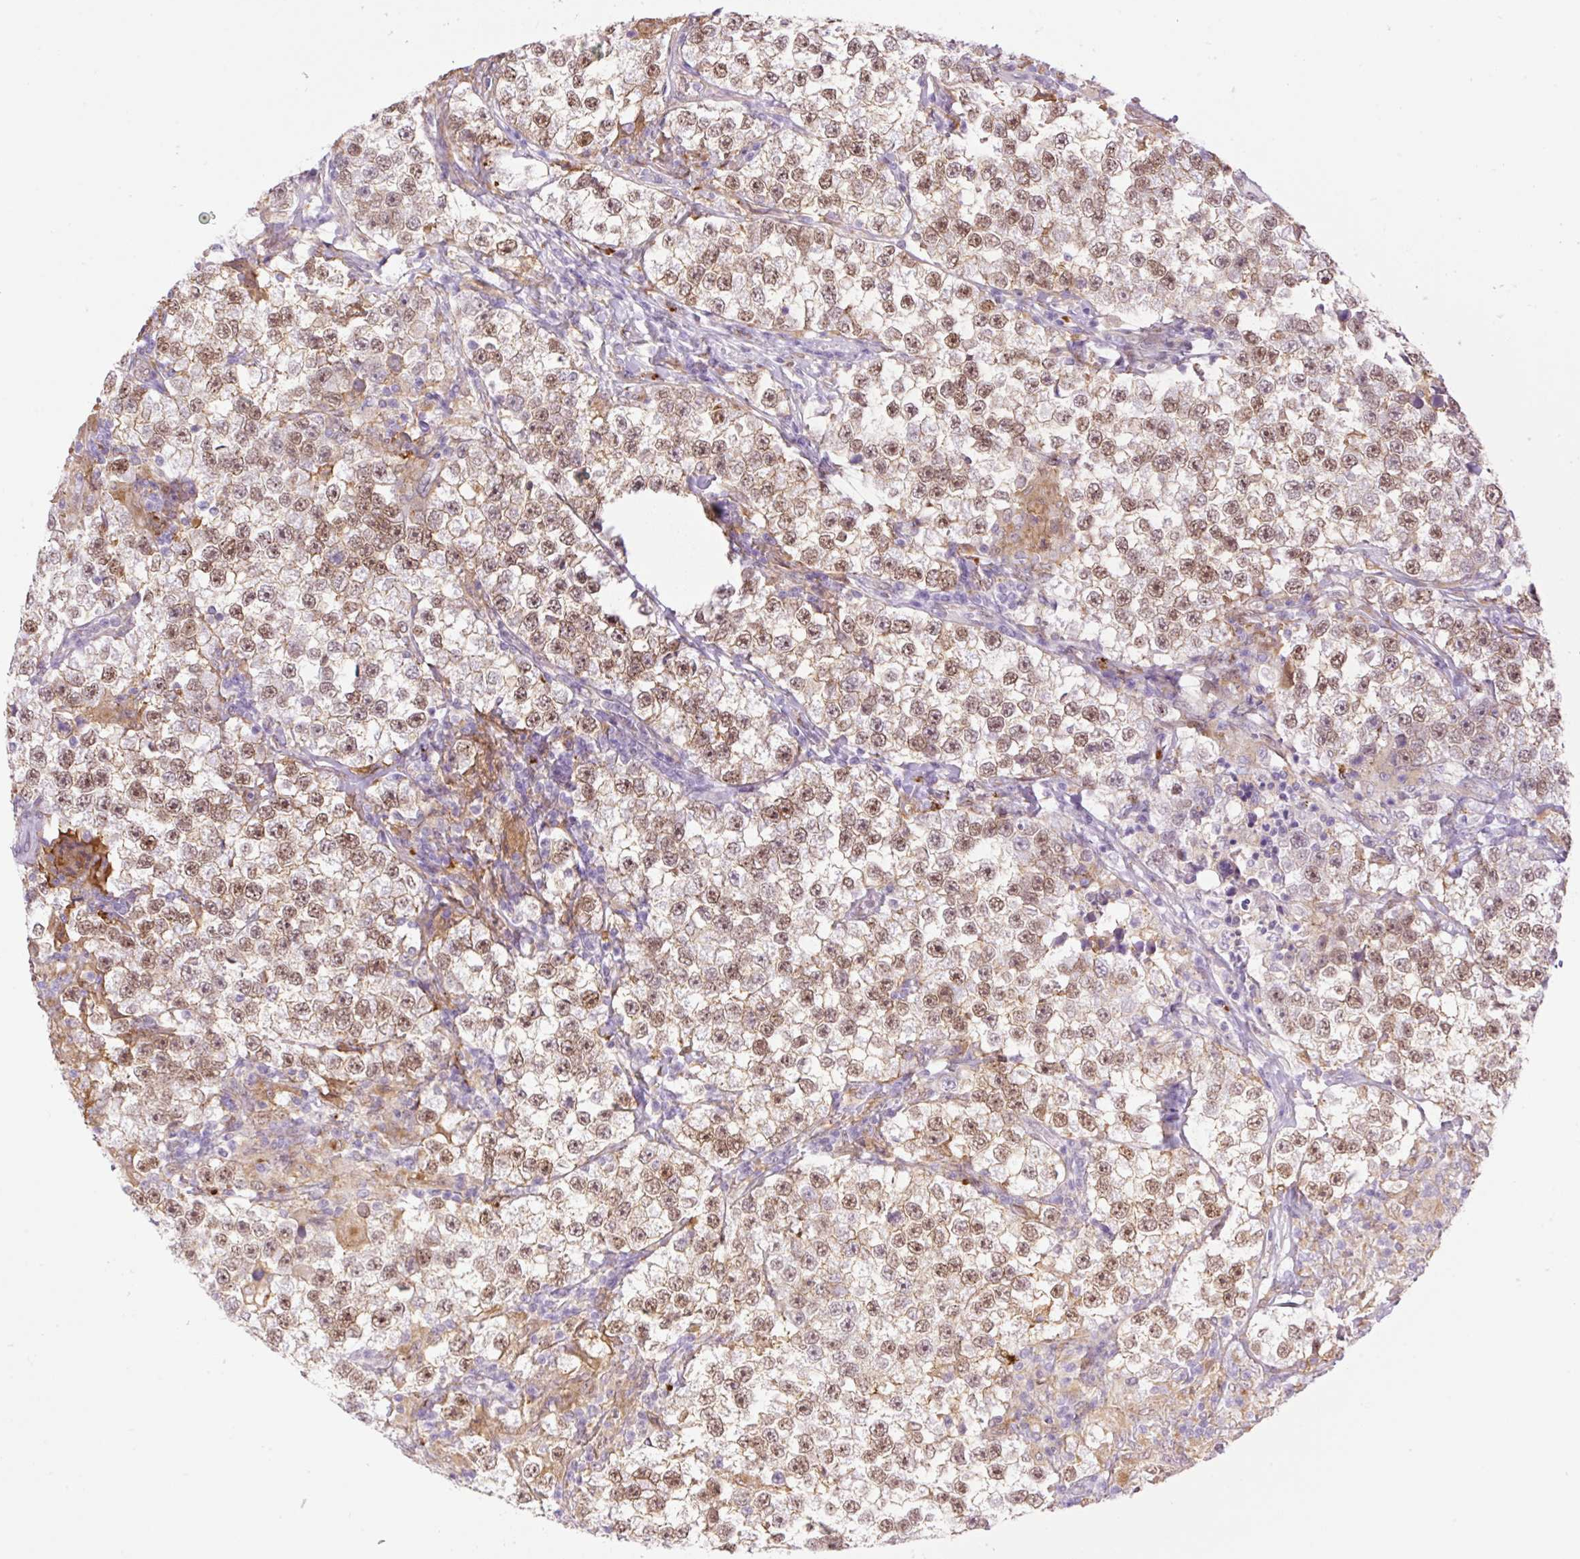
{"staining": {"intensity": "moderate", "quantity": ">75%", "location": "nuclear"}, "tissue": "testis cancer", "cell_type": "Tumor cells", "image_type": "cancer", "snomed": [{"axis": "morphology", "description": "Seminoma, NOS"}, {"axis": "topography", "description": "Testis"}], "caption": "Seminoma (testis) tissue reveals moderate nuclear positivity in approximately >75% of tumor cells", "gene": "PALM3", "patient": {"sex": "male", "age": 46}}